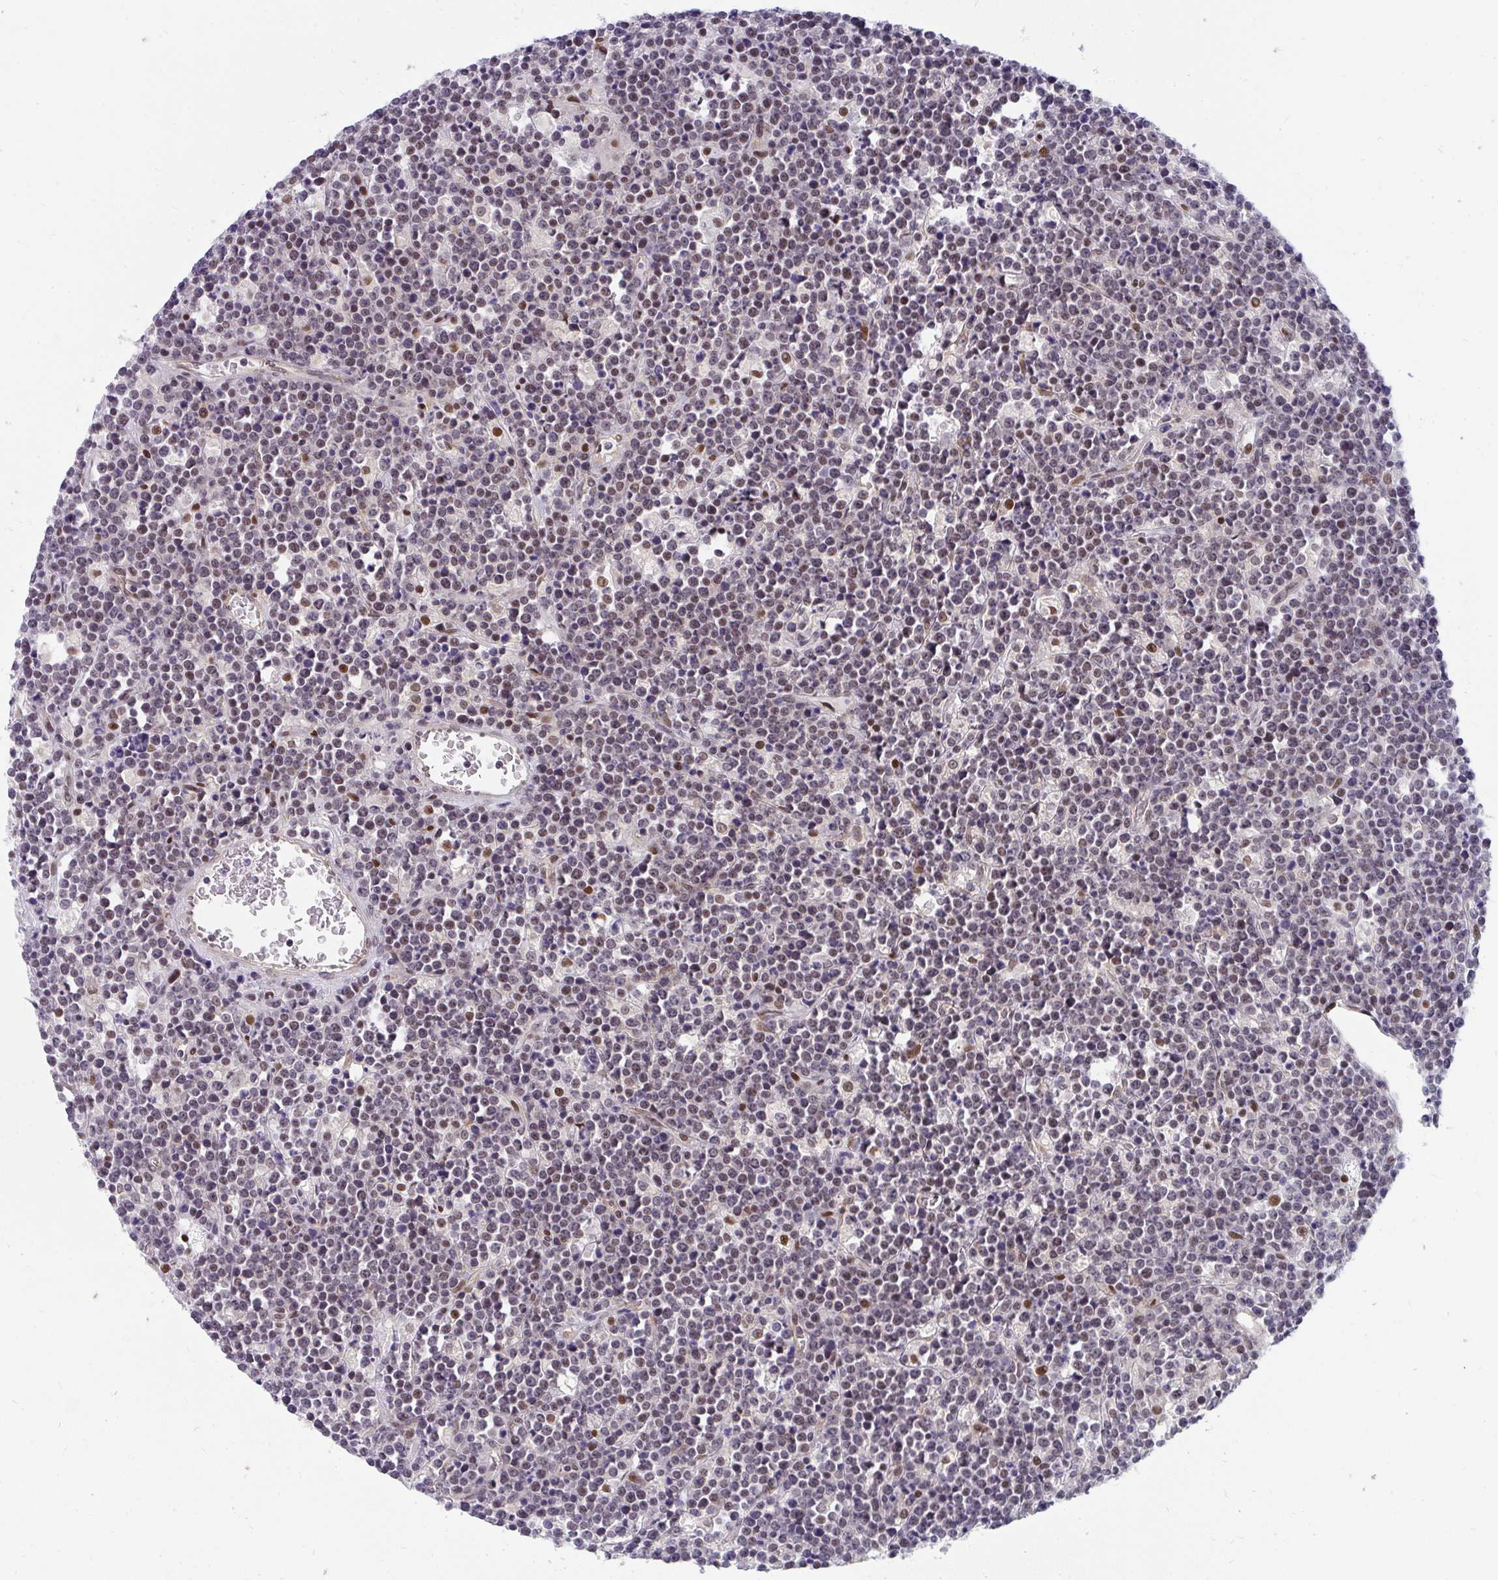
{"staining": {"intensity": "moderate", "quantity": "<25%", "location": "nuclear"}, "tissue": "lymphoma", "cell_type": "Tumor cells", "image_type": "cancer", "snomed": [{"axis": "morphology", "description": "Malignant lymphoma, non-Hodgkin's type, High grade"}, {"axis": "topography", "description": "Ovary"}], "caption": "Moderate nuclear staining for a protein is appreciated in approximately <25% of tumor cells of lymphoma using IHC.", "gene": "SYNCRIP", "patient": {"sex": "female", "age": 56}}